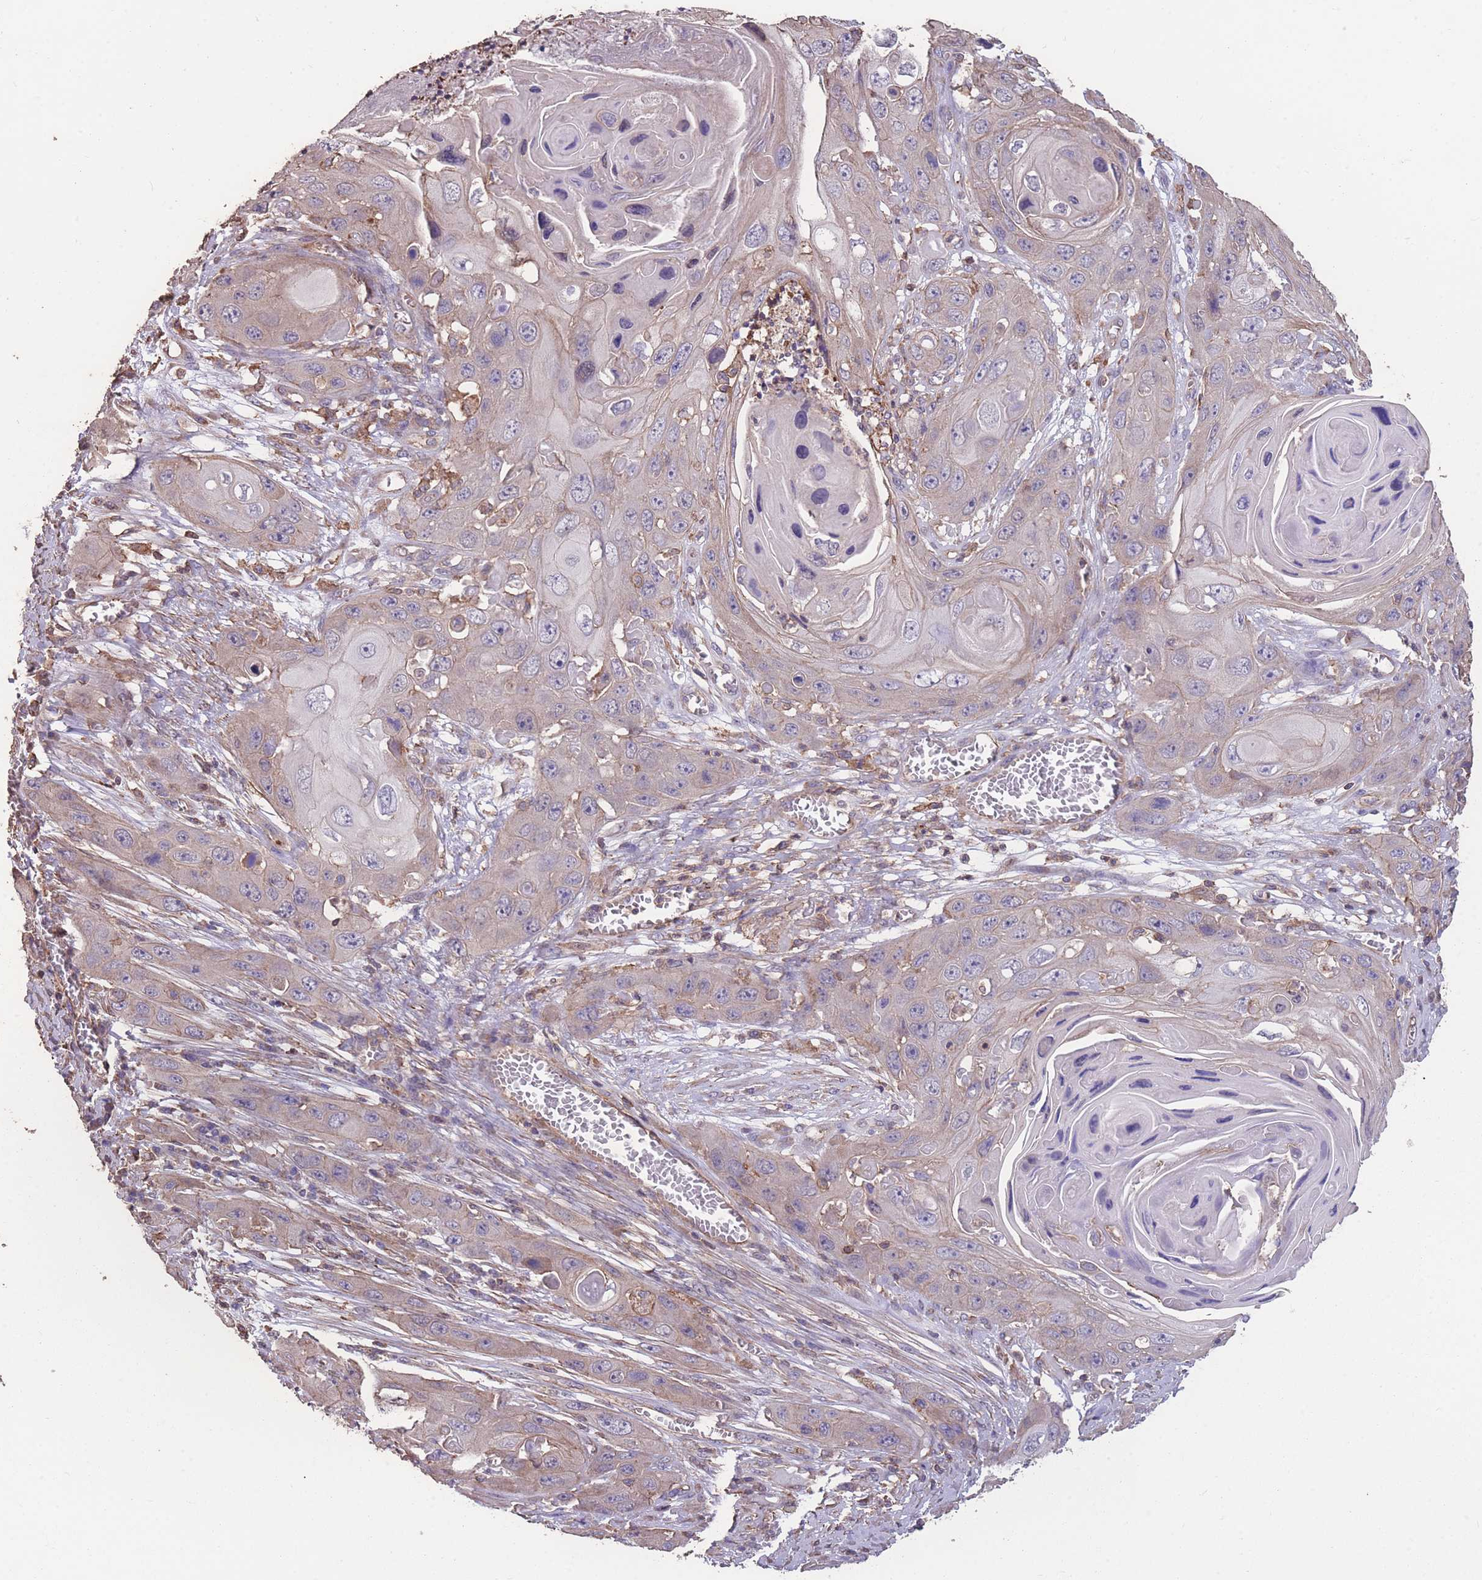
{"staining": {"intensity": "negative", "quantity": "none", "location": "none"}, "tissue": "skin cancer", "cell_type": "Tumor cells", "image_type": "cancer", "snomed": [{"axis": "morphology", "description": "Squamous cell carcinoma, NOS"}, {"axis": "topography", "description": "Skin"}], "caption": "Immunohistochemical staining of skin cancer (squamous cell carcinoma) reveals no significant staining in tumor cells.", "gene": "NUDT21", "patient": {"sex": "male", "age": 55}}